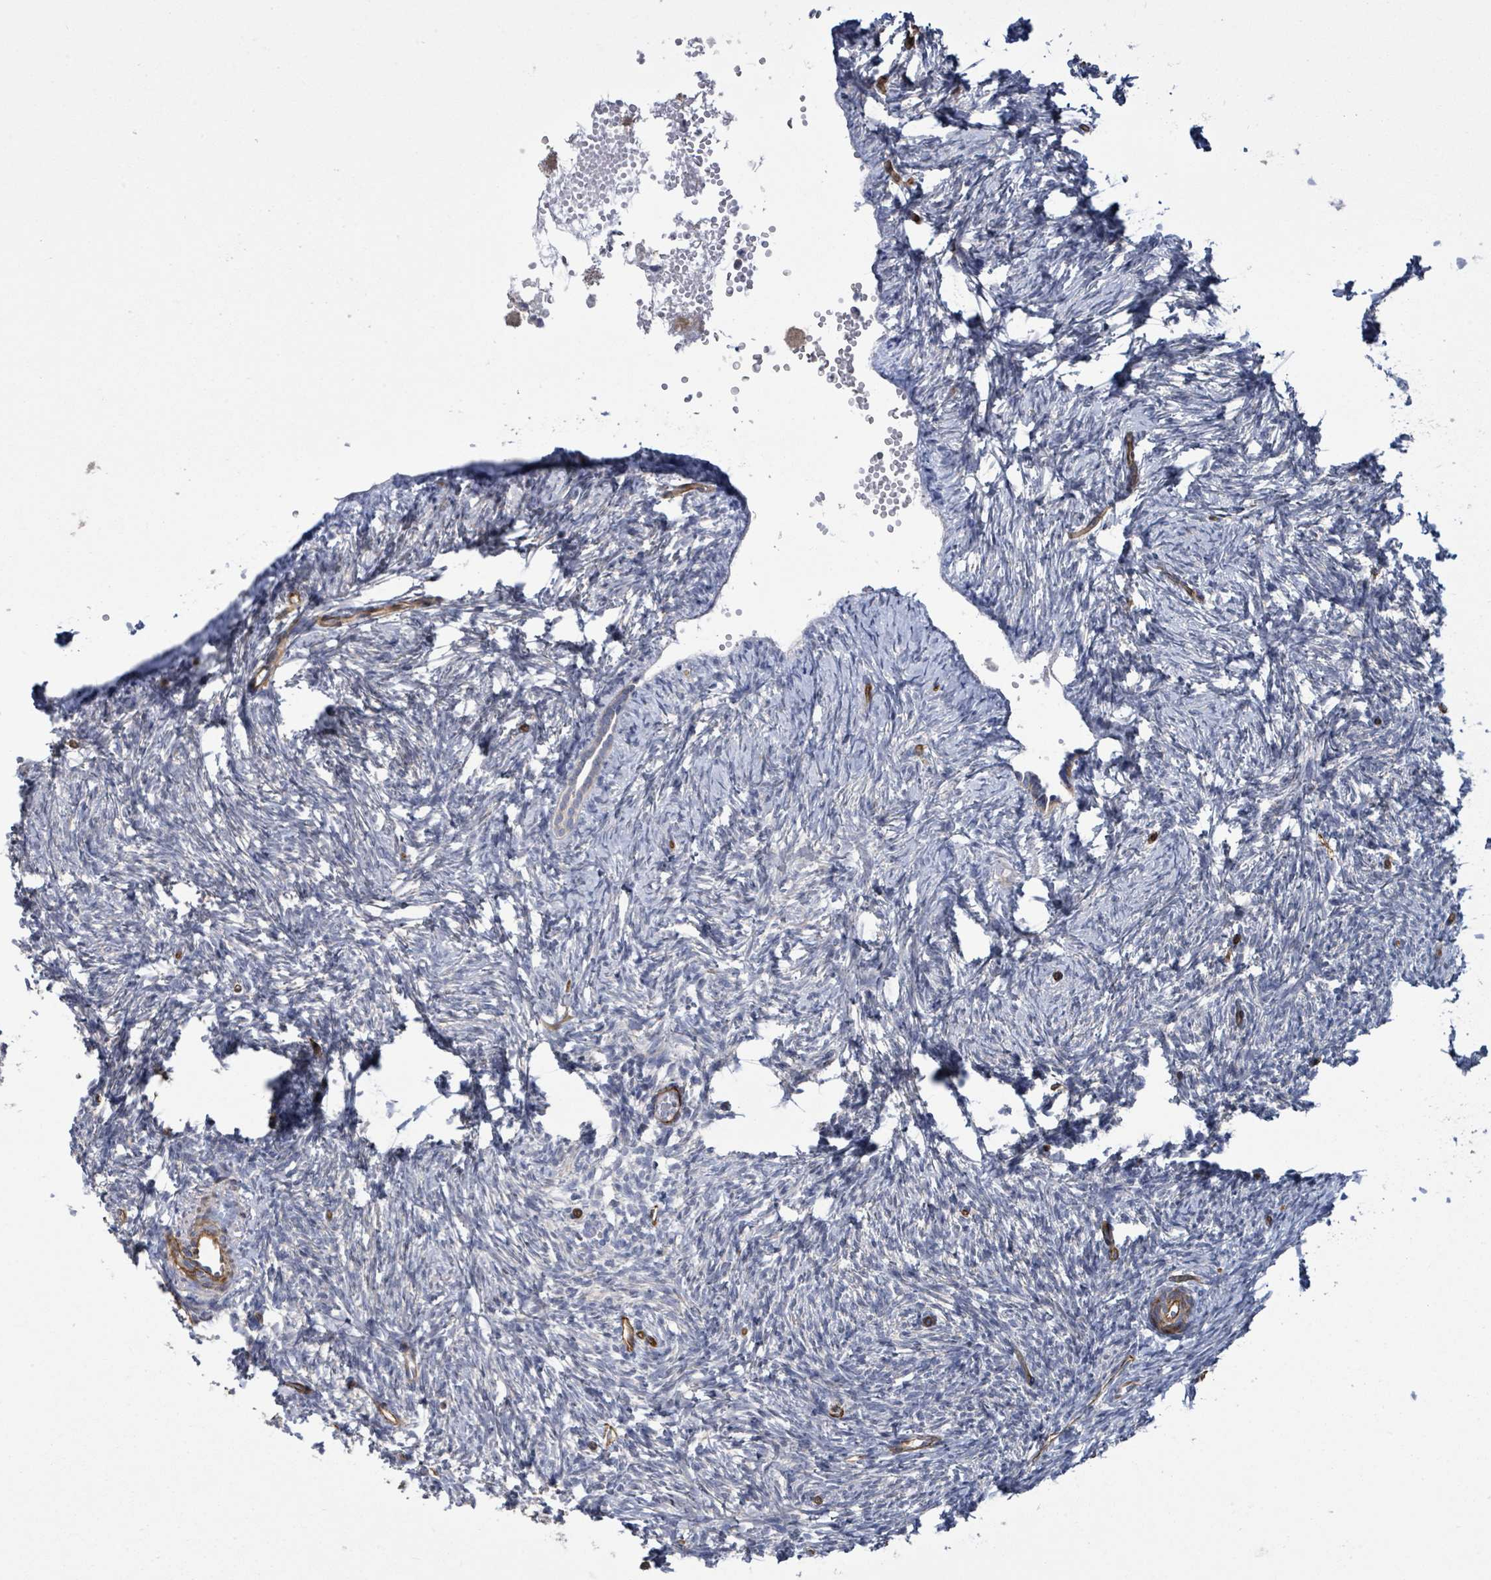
{"staining": {"intensity": "negative", "quantity": "none", "location": "none"}, "tissue": "ovary", "cell_type": "Follicle cells", "image_type": "normal", "snomed": [{"axis": "morphology", "description": "Normal tissue, NOS"}, {"axis": "topography", "description": "Ovary"}], "caption": "DAB (3,3'-diaminobenzidine) immunohistochemical staining of normal human ovary exhibits no significant positivity in follicle cells. (DAB (3,3'-diaminobenzidine) immunohistochemistry with hematoxylin counter stain).", "gene": "KANK3", "patient": {"sex": "female", "age": 51}}